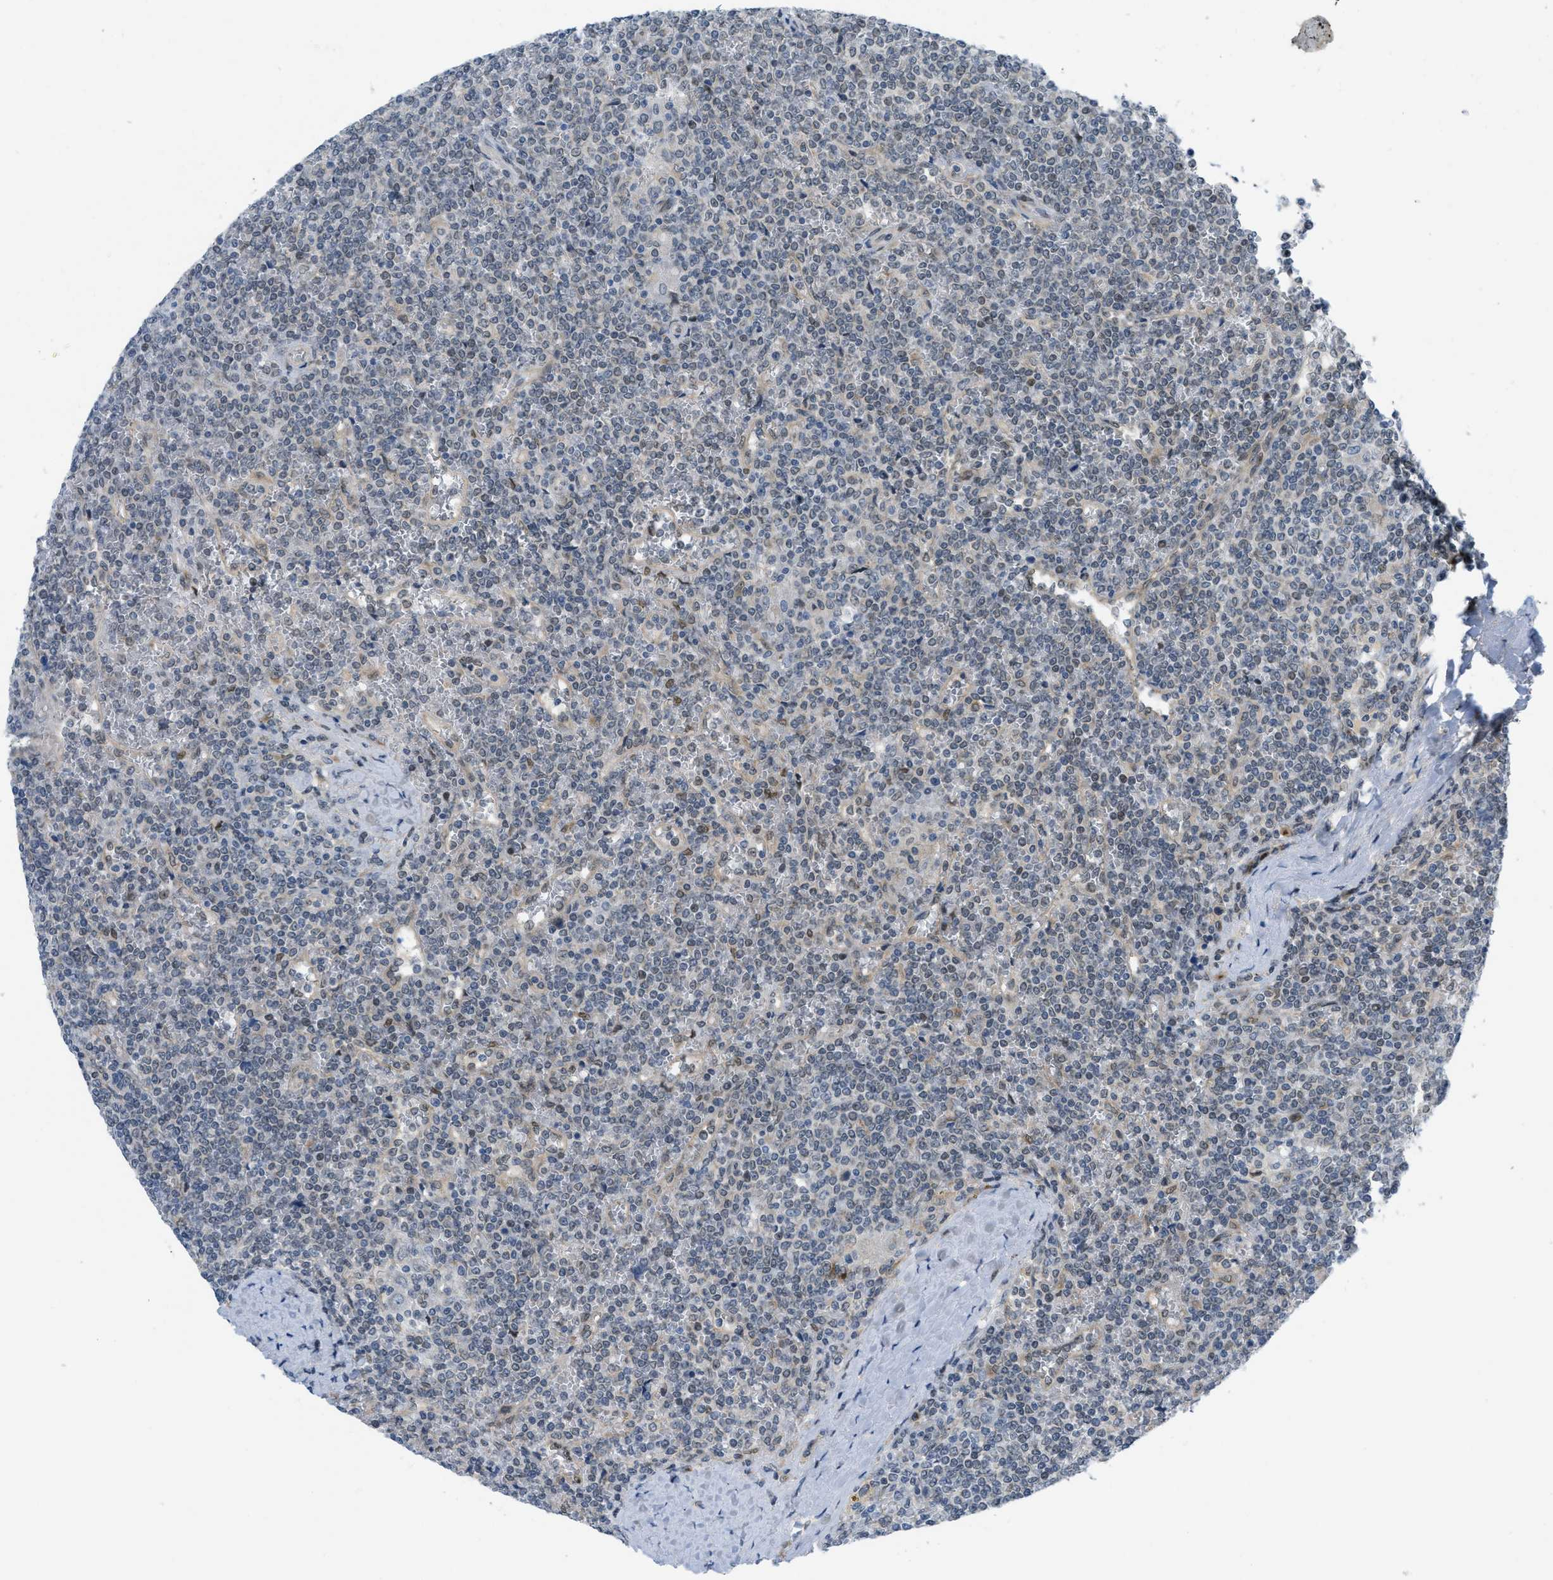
{"staining": {"intensity": "negative", "quantity": "none", "location": "none"}, "tissue": "lymphoma", "cell_type": "Tumor cells", "image_type": "cancer", "snomed": [{"axis": "morphology", "description": "Malignant lymphoma, non-Hodgkin's type, Low grade"}, {"axis": "topography", "description": "Spleen"}], "caption": "A histopathology image of human lymphoma is negative for staining in tumor cells.", "gene": "IFNLR1", "patient": {"sex": "female", "age": 19}}